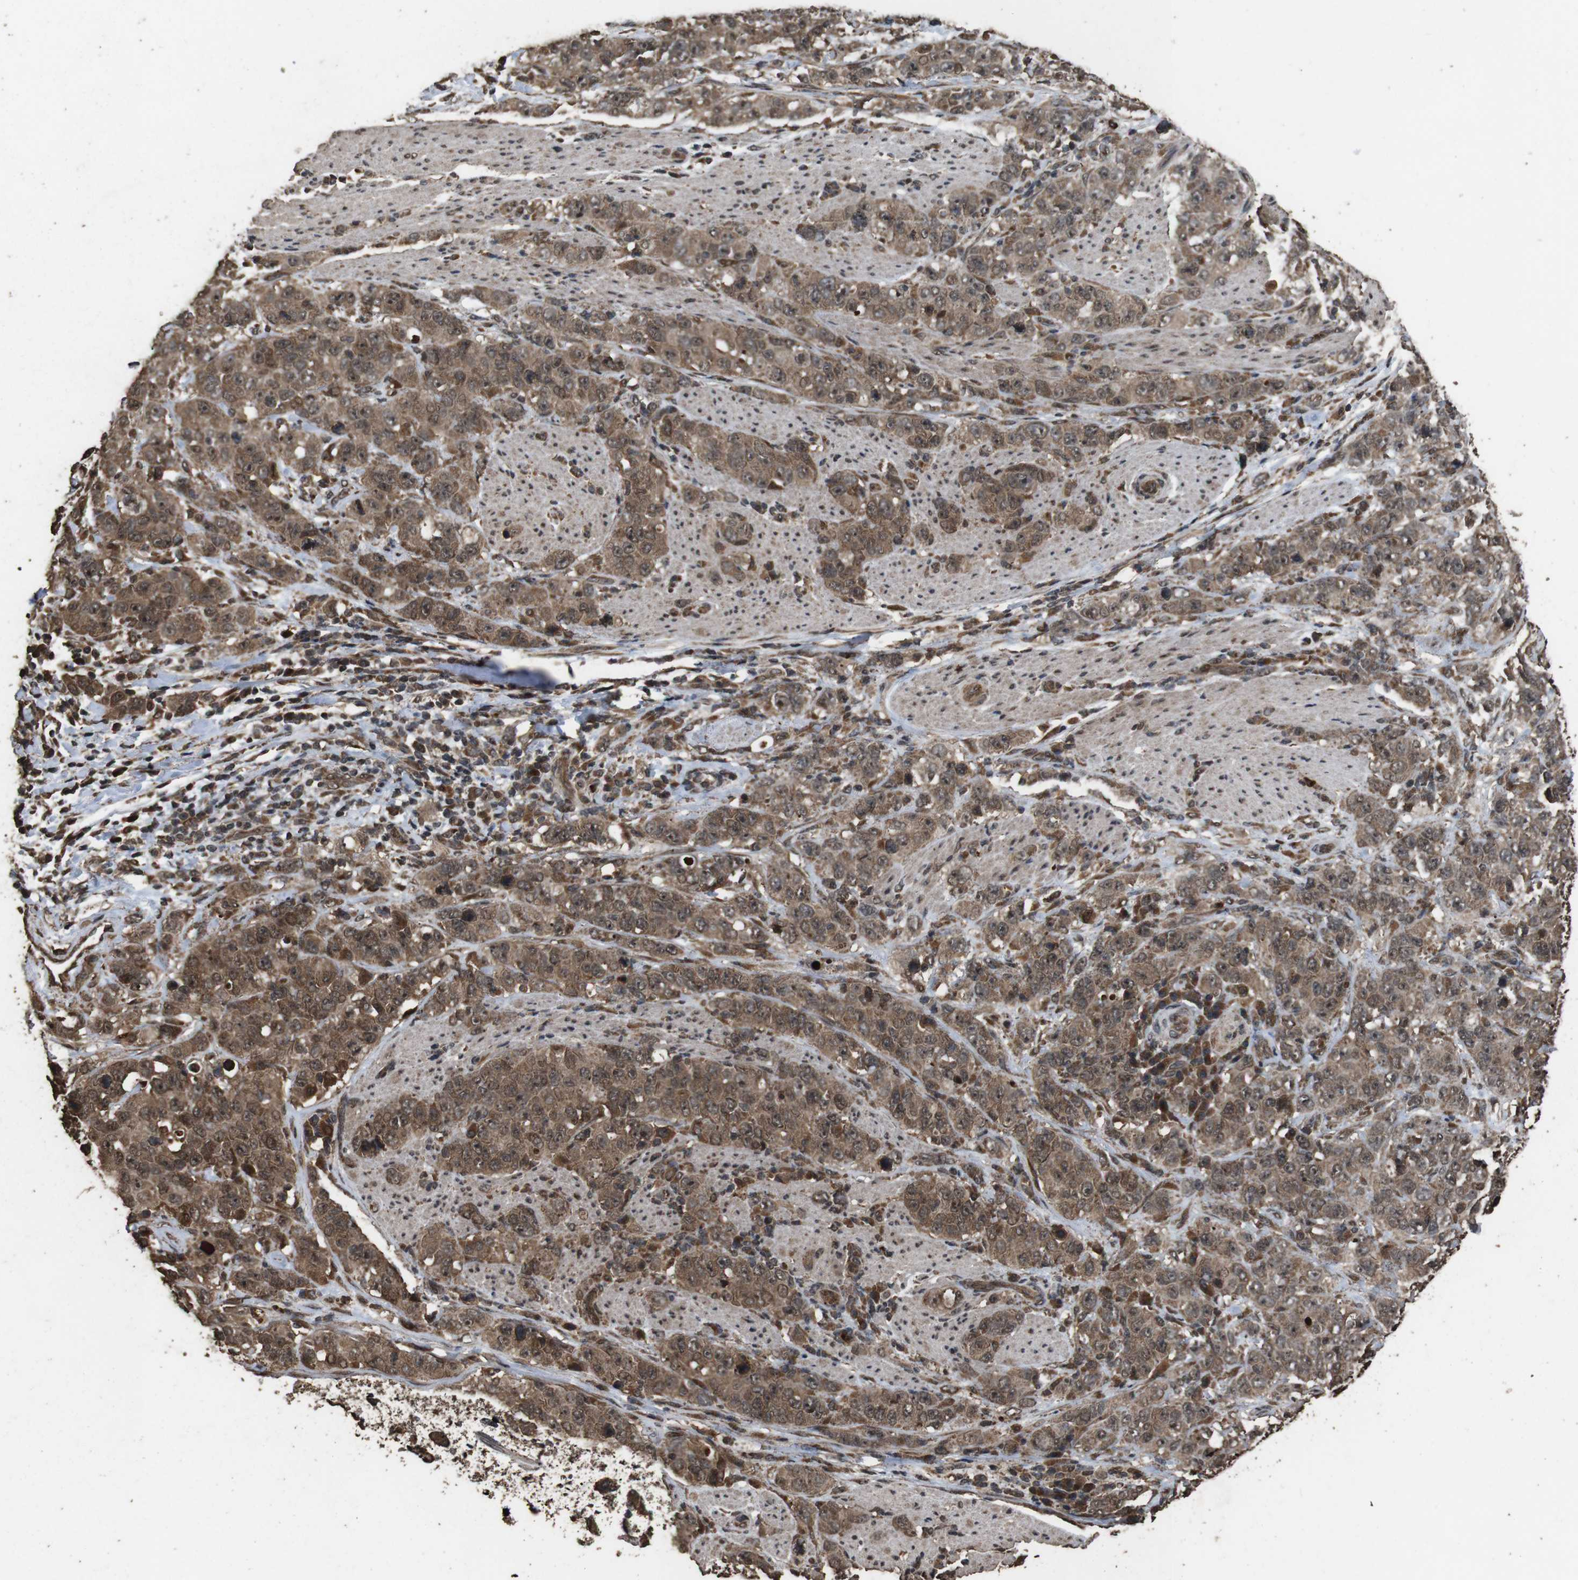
{"staining": {"intensity": "moderate", "quantity": ">75%", "location": "cytoplasmic/membranous"}, "tissue": "stomach cancer", "cell_type": "Tumor cells", "image_type": "cancer", "snomed": [{"axis": "morphology", "description": "Adenocarcinoma, NOS"}, {"axis": "topography", "description": "Stomach"}], "caption": "This histopathology image shows stomach cancer stained with immunohistochemistry to label a protein in brown. The cytoplasmic/membranous of tumor cells show moderate positivity for the protein. Nuclei are counter-stained blue.", "gene": "RRAS2", "patient": {"sex": "male", "age": 48}}